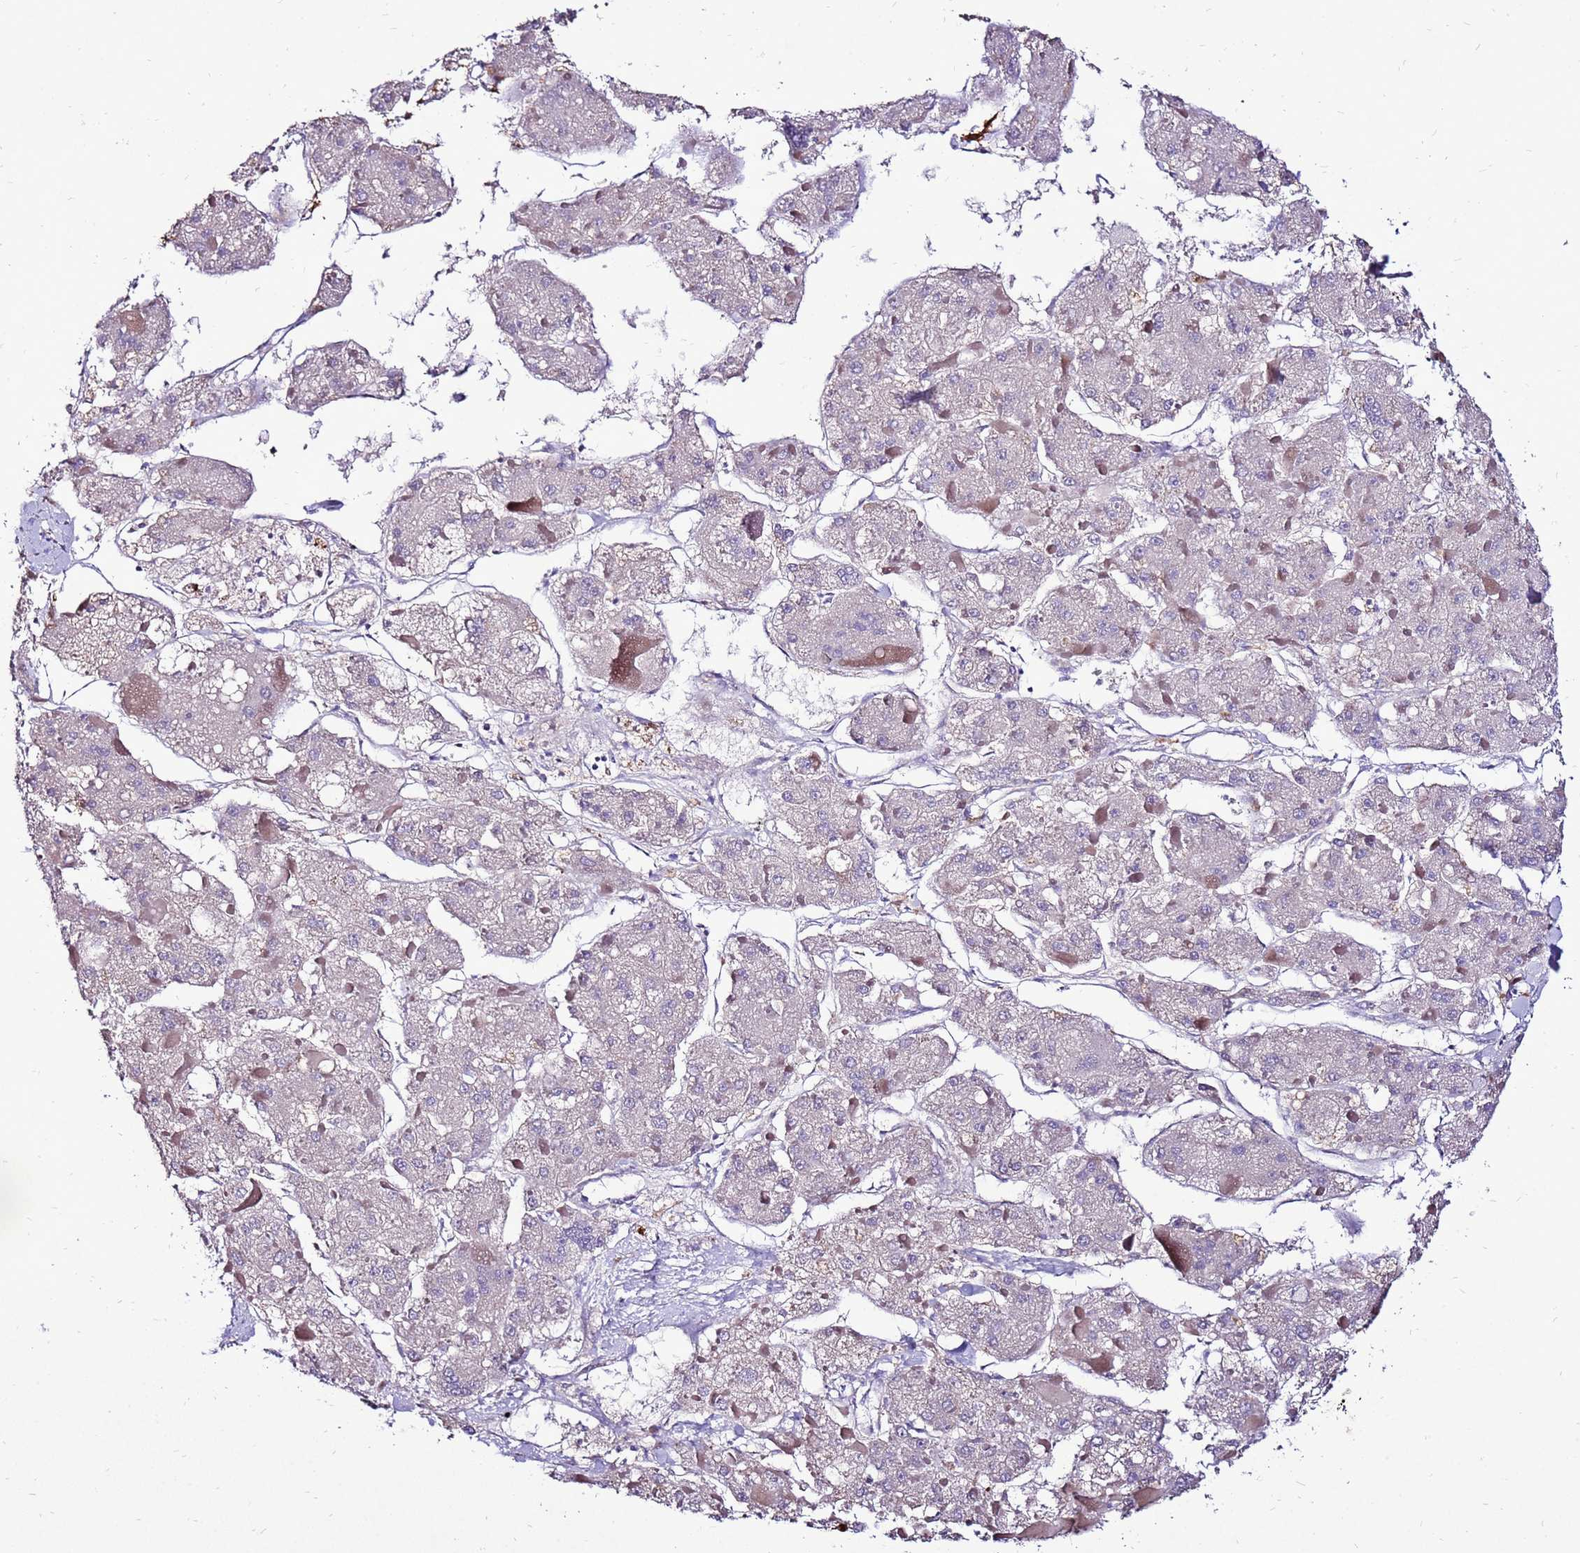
{"staining": {"intensity": "negative", "quantity": "none", "location": "none"}, "tissue": "liver cancer", "cell_type": "Tumor cells", "image_type": "cancer", "snomed": [{"axis": "morphology", "description": "Carcinoma, Hepatocellular, NOS"}, {"axis": "topography", "description": "Liver"}], "caption": "Immunohistochemistry (IHC) of liver cancer reveals no staining in tumor cells. (DAB IHC visualized using brightfield microscopy, high magnification).", "gene": "TMEM106C", "patient": {"sex": "female", "age": 73}}